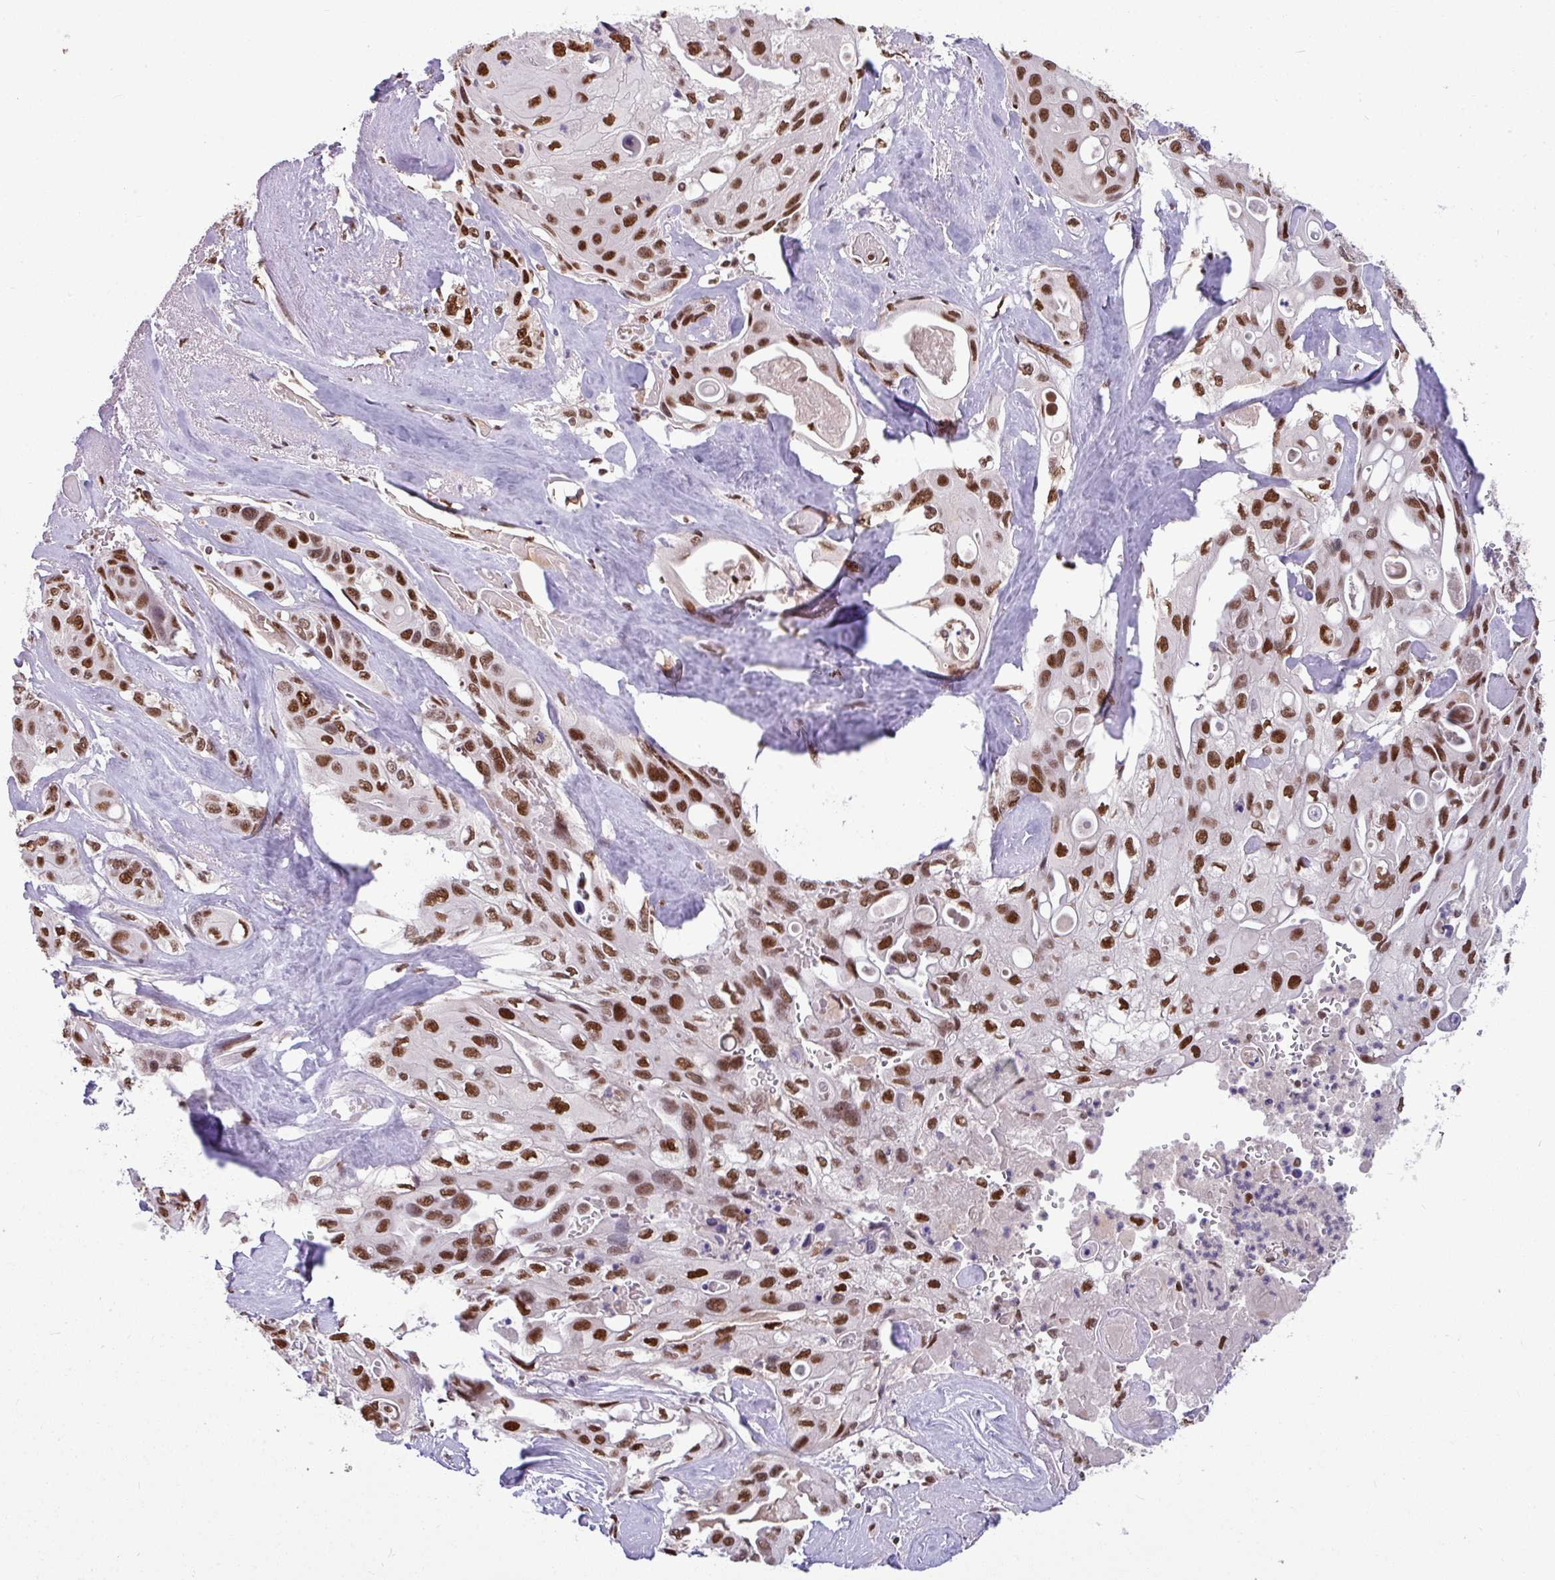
{"staining": {"intensity": "strong", "quantity": ">75%", "location": "nuclear"}, "tissue": "cervical cancer", "cell_type": "Tumor cells", "image_type": "cancer", "snomed": [{"axis": "morphology", "description": "Squamous cell carcinoma, NOS"}, {"axis": "topography", "description": "Cervix"}], "caption": "The histopathology image shows a brown stain indicating the presence of a protein in the nuclear of tumor cells in cervical cancer.", "gene": "TDG", "patient": {"sex": "female", "age": 67}}